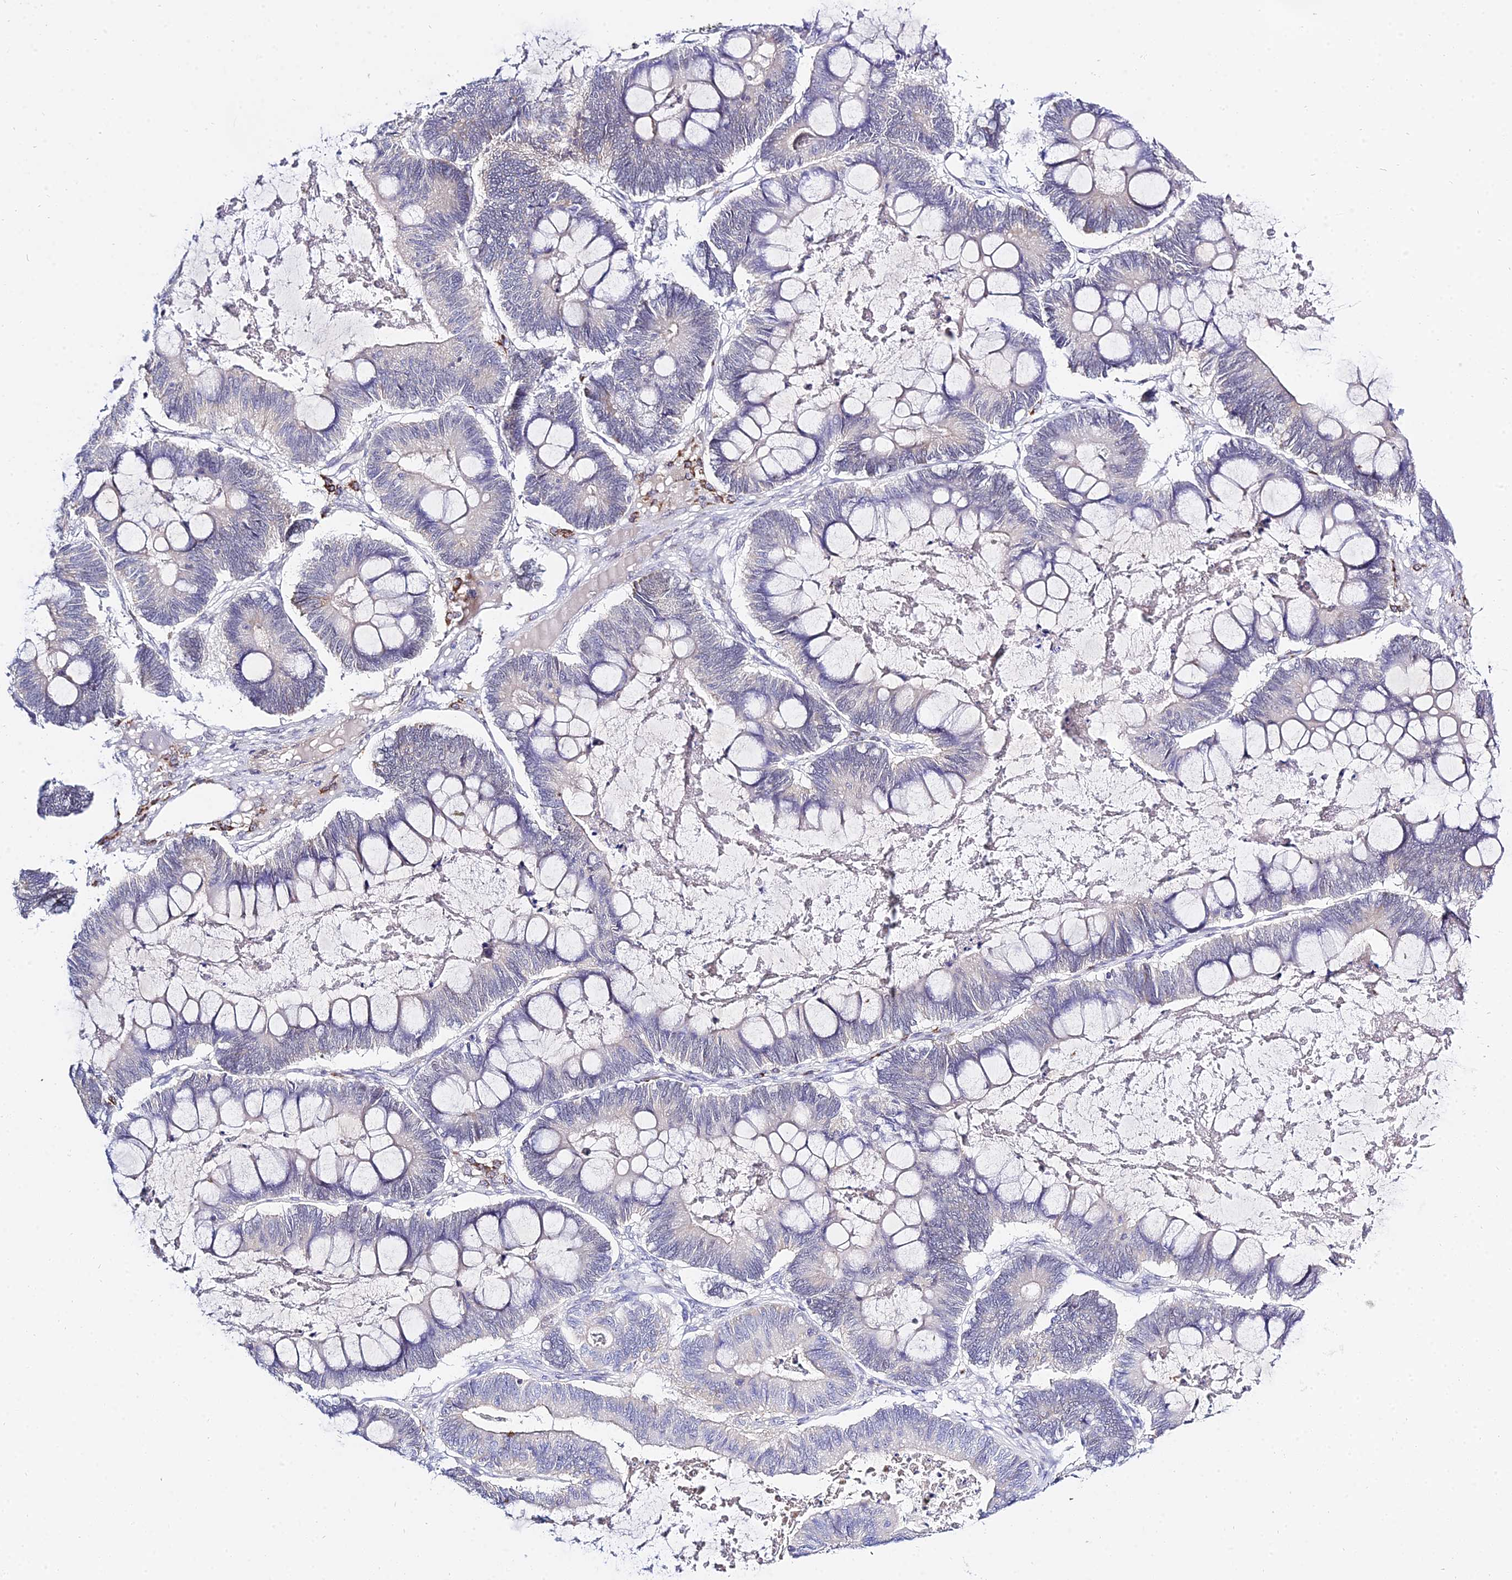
{"staining": {"intensity": "negative", "quantity": "none", "location": "none"}, "tissue": "ovarian cancer", "cell_type": "Tumor cells", "image_type": "cancer", "snomed": [{"axis": "morphology", "description": "Cystadenocarcinoma, mucinous, NOS"}, {"axis": "topography", "description": "Ovary"}], "caption": "Human ovarian cancer stained for a protein using IHC reveals no staining in tumor cells.", "gene": "ZNF628", "patient": {"sex": "female", "age": 61}}